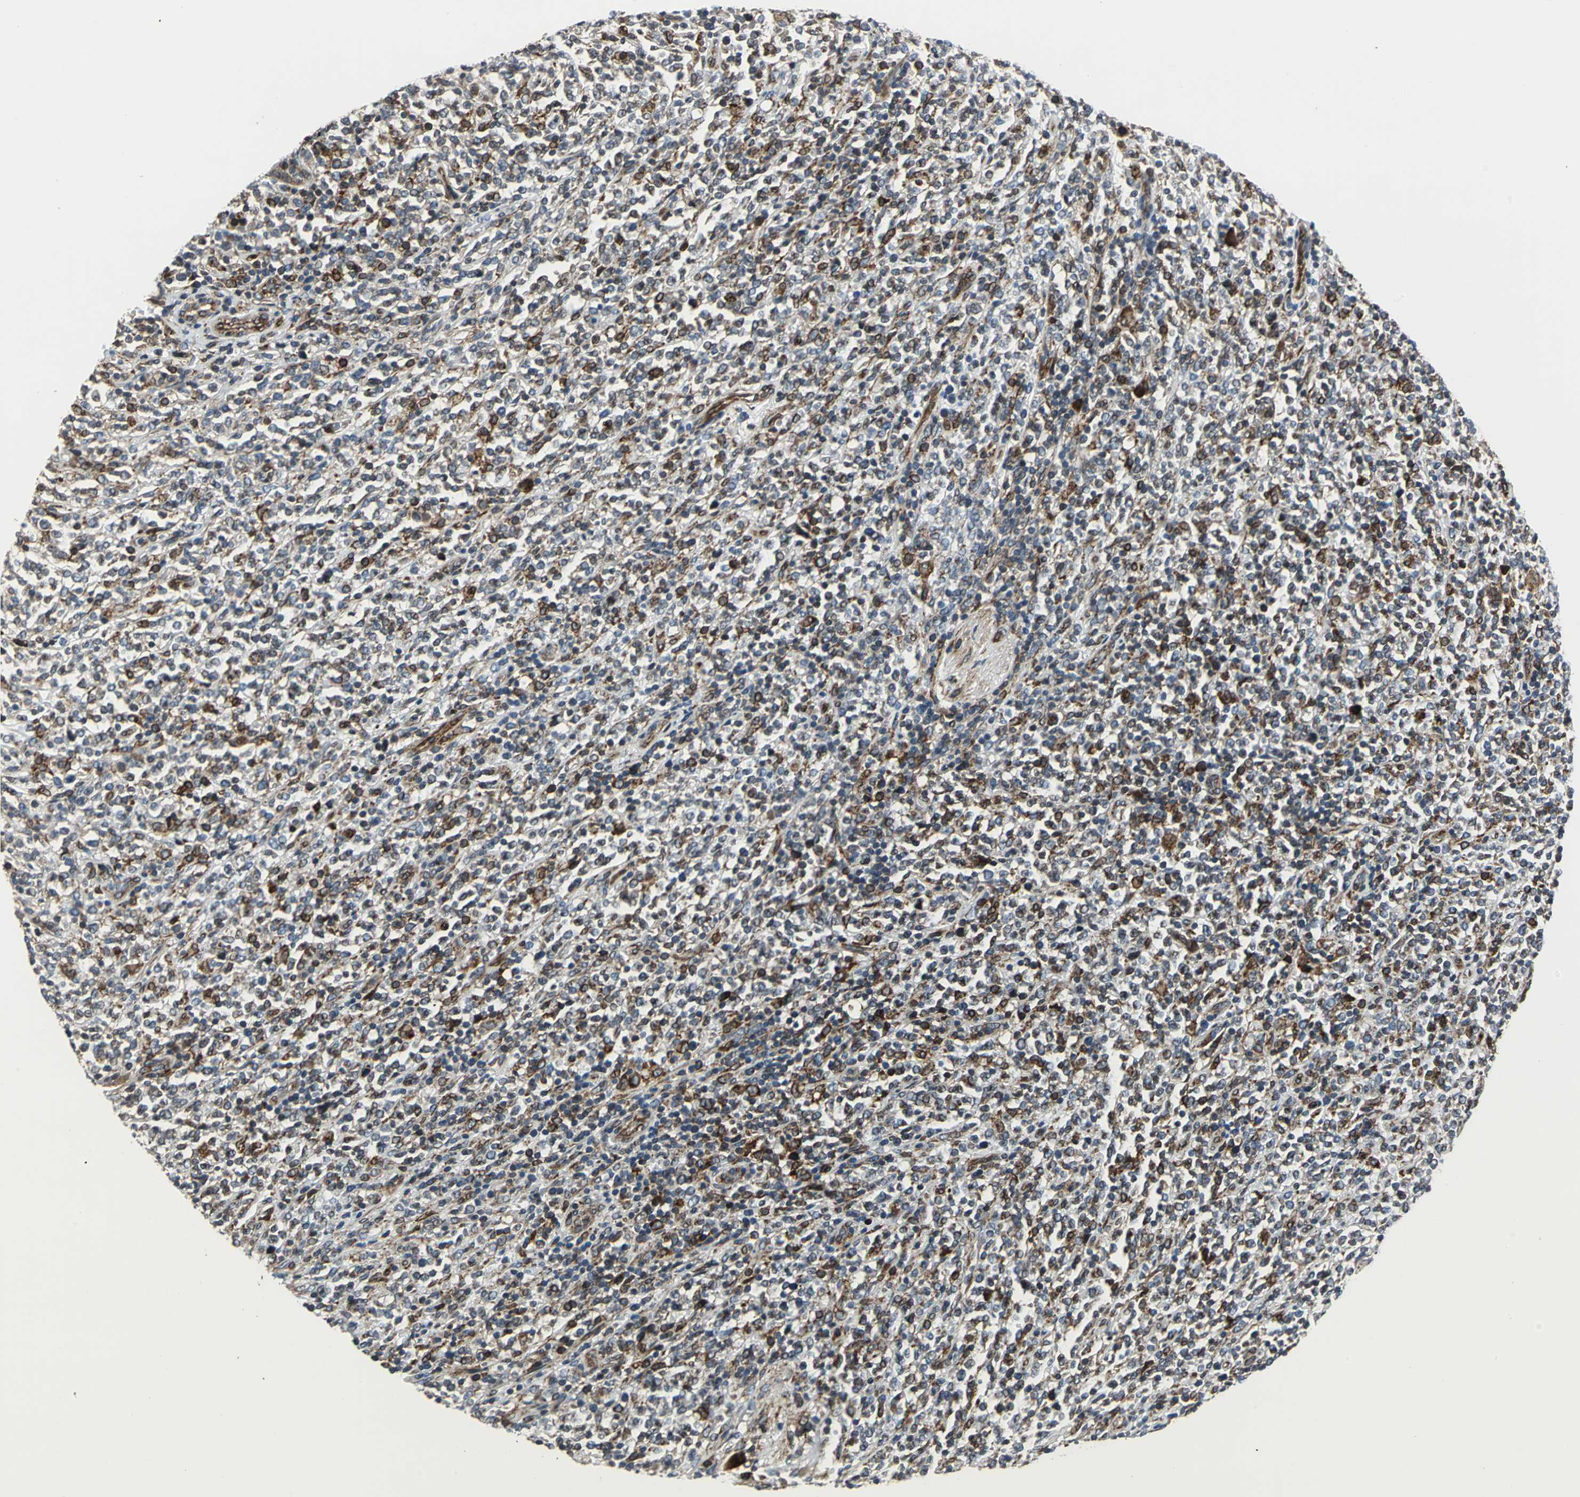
{"staining": {"intensity": "strong", "quantity": "25%-75%", "location": "cytoplasmic/membranous"}, "tissue": "lymphoma", "cell_type": "Tumor cells", "image_type": "cancer", "snomed": [{"axis": "morphology", "description": "Malignant lymphoma, non-Hodgkin's type, High grade"}, {"axis": "topography", "description": "Soft tissue"}], "caption": "Immunohistochemical staining of high-grade malignant lymphoma, non-Hodgkin's type reveals high levels of strong cytoplasmic/membranous staining in approximately 25%-75% of tumor cells.", "gene": "HTATIP2", "patient": {"sex": "male", "age": 18}}